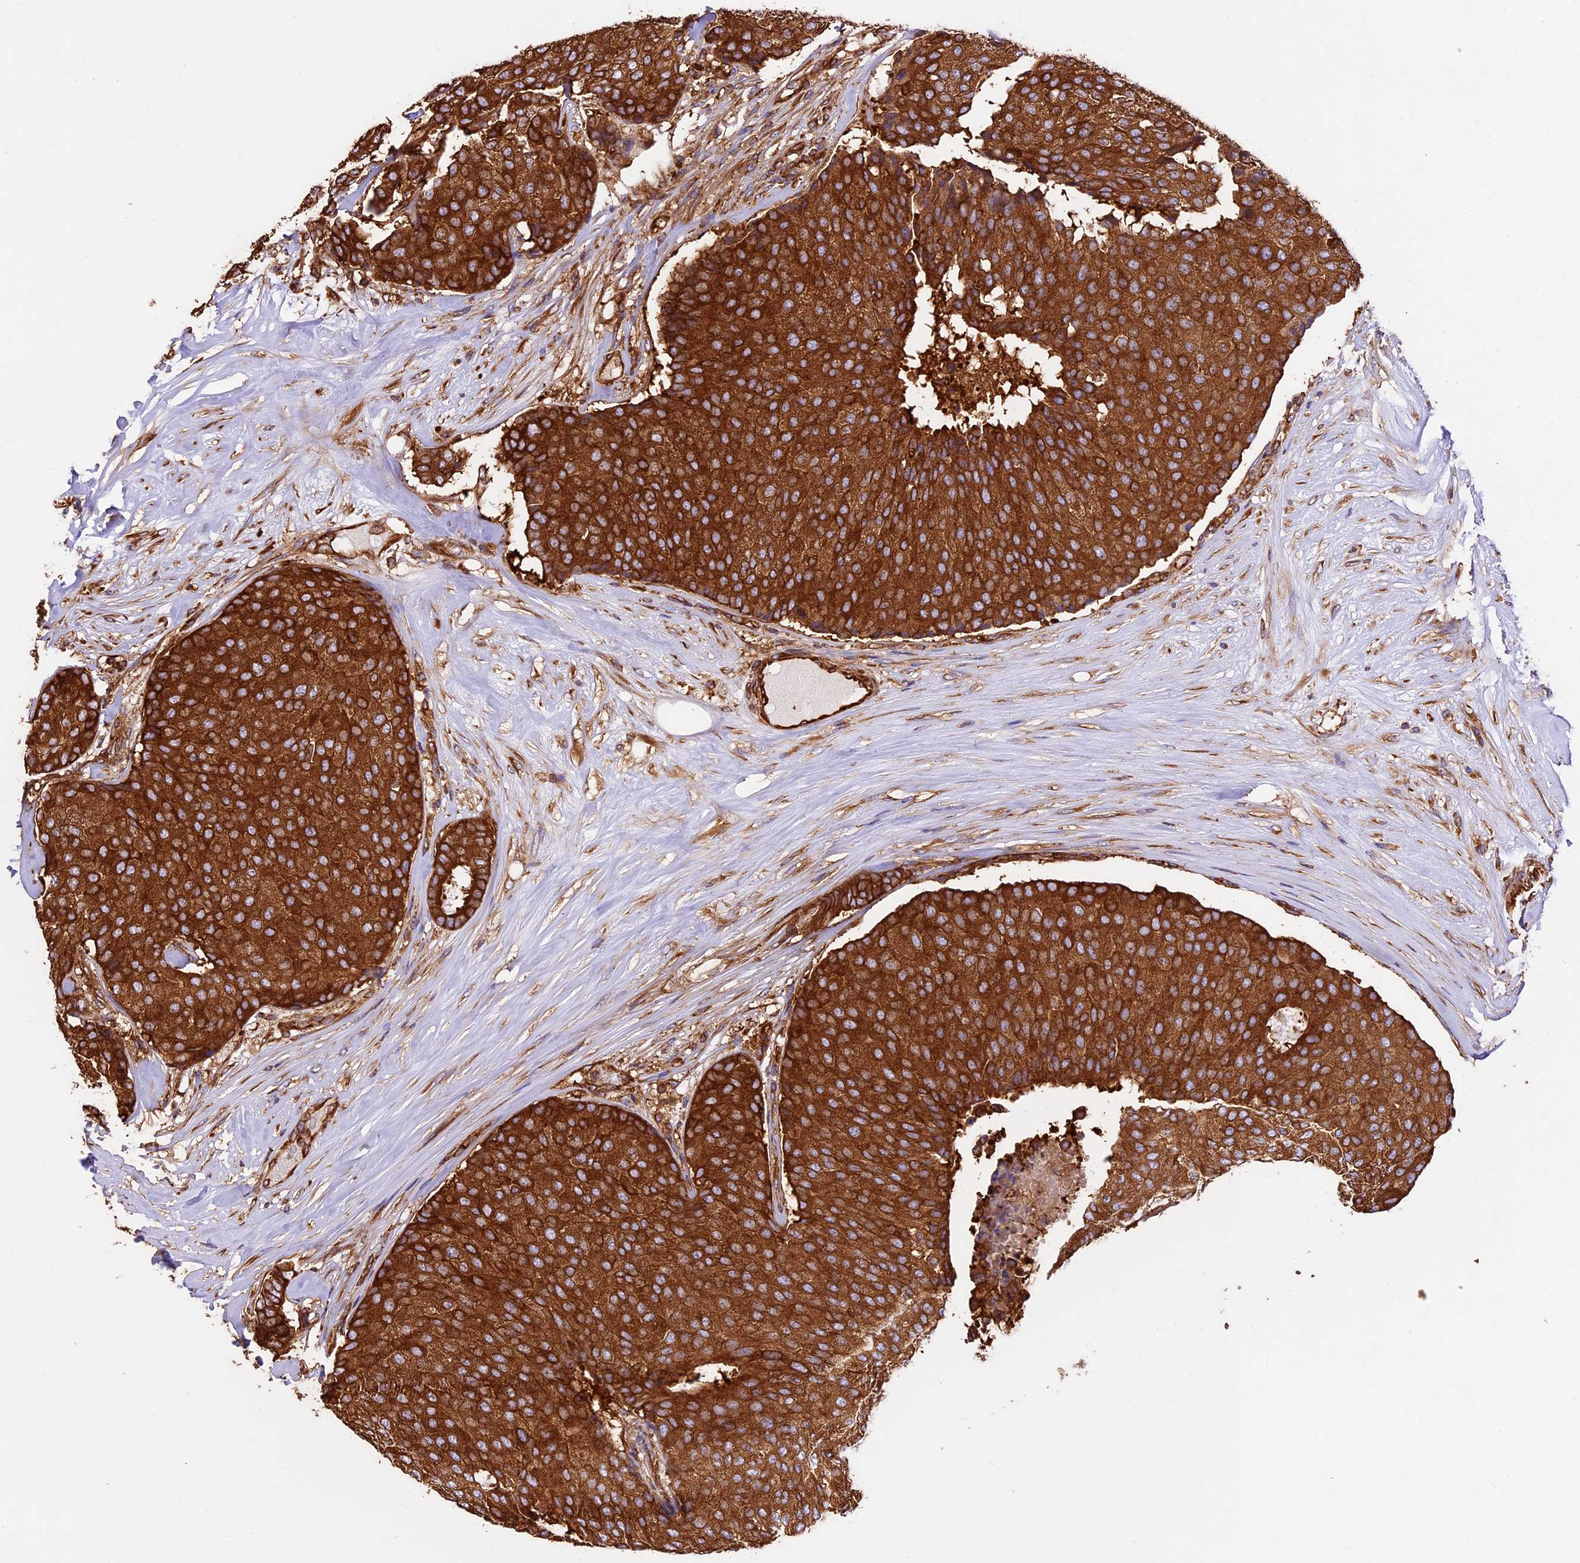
{"staining": {"intensity": "strong", "quantity": ">75%", "location": "cytoplasmic/membranous"}, "tissue": "breast cancer", "cell_type": "Tumor cells", "image_type": "cancer", "snomed": [{"axis": "morphology", "description": "Duct carcinoma"}, {"axis": "topography", "description": "Breast"}], "caption": "An image of human breast cancer (infiltrating ductal carcinoma) stained for a protein shows strong cytoplasmic/membranous brown staining in tumor cells. Nuclei are stained in blue.", "gene": "KARS1", "patient": {"sex": "female", "age": 75}}